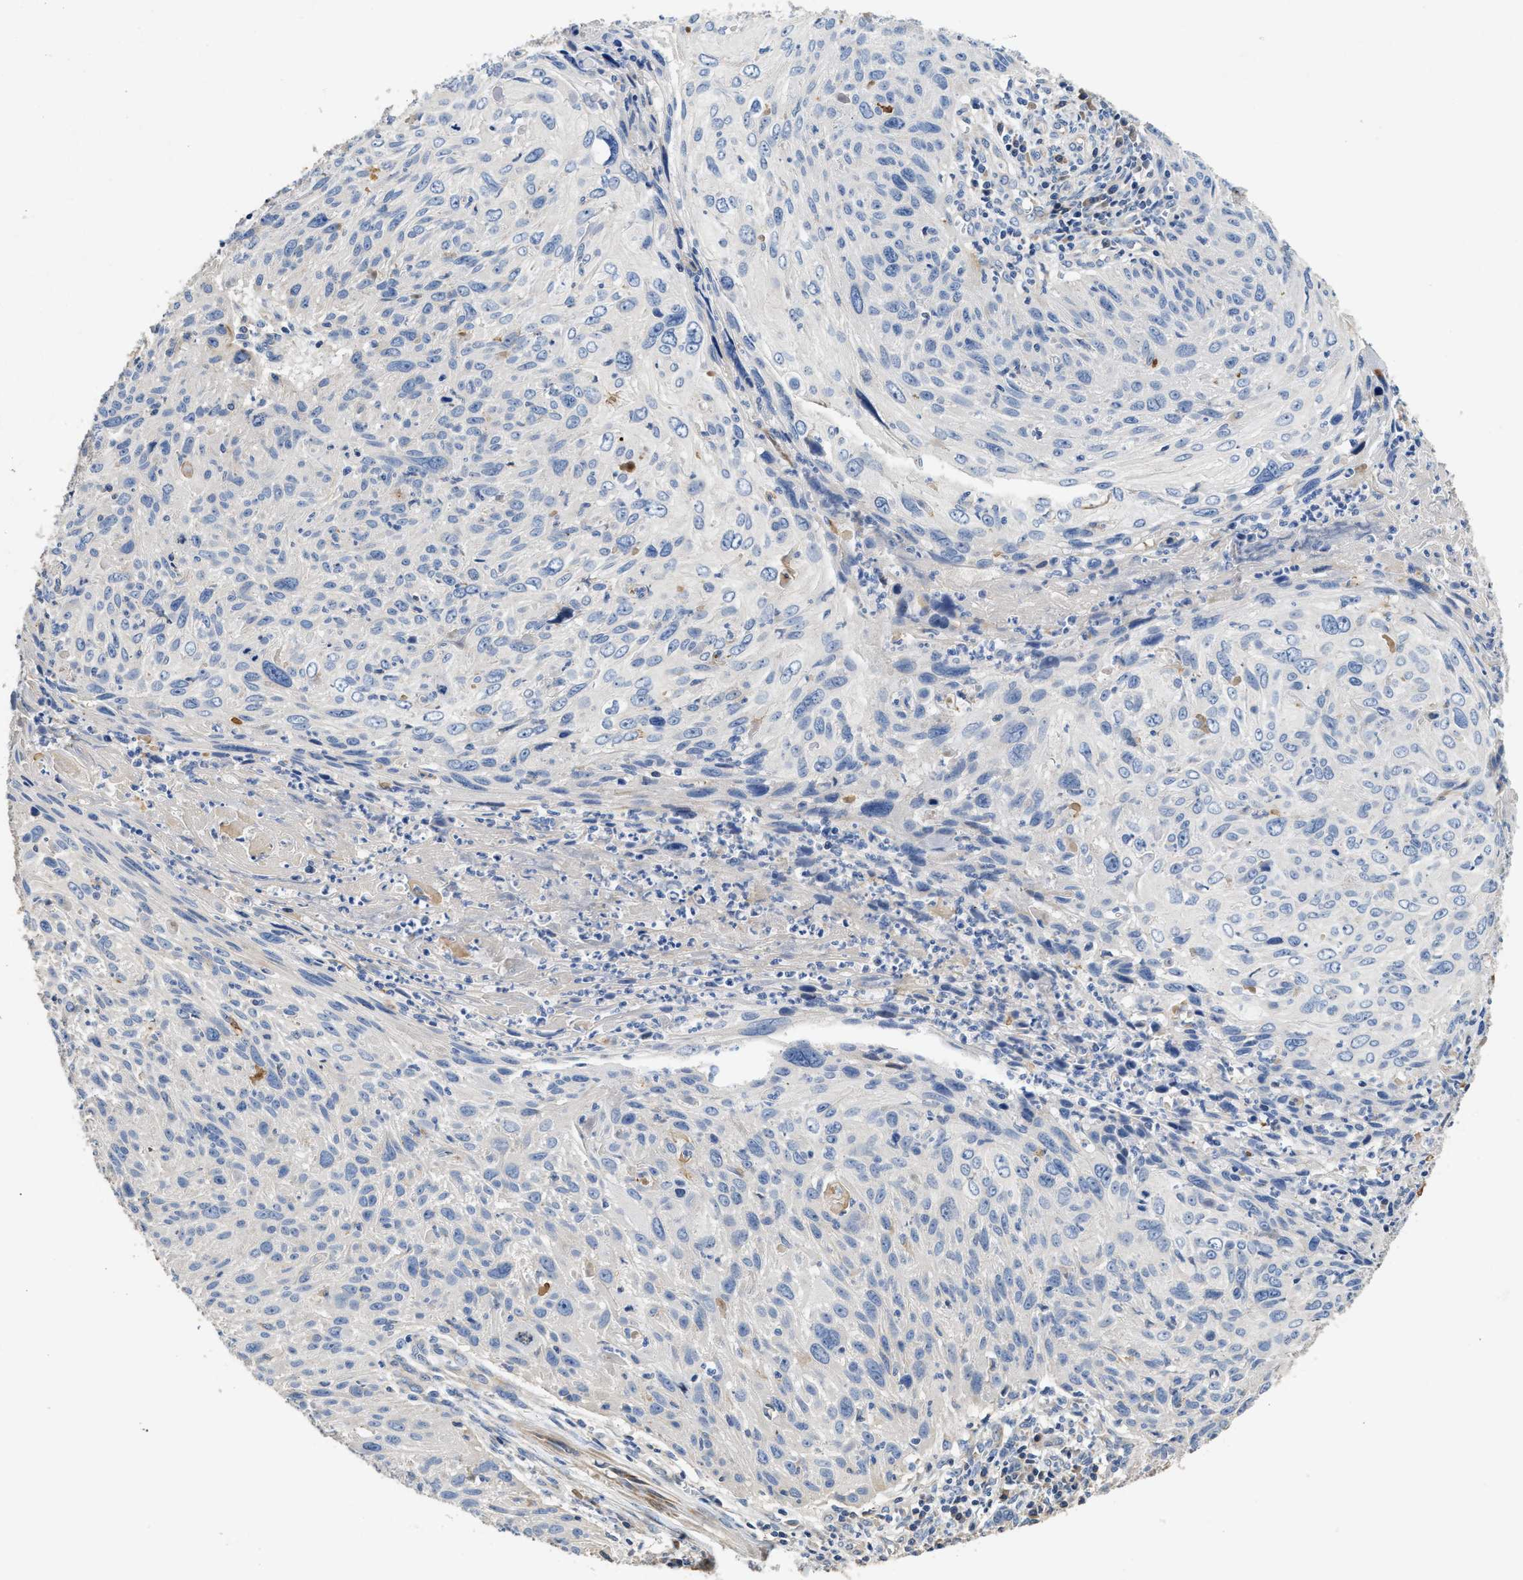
{"staining": {"intensity": "negative", "quantity": "none", "location": "none"}, "tissue": "cervical cancer", "cell_type": "Tumor cells", "image_type": "cancer", "snomed": [{"axis": "morphology", "description": "Squamous cell carcinoma, NOS"}, {"axis": "topography", "description": "Cervix"}], "caption": "High power microscopy micrograph of an IHC image of squamous cell carcinoma (cervical), revealing no significant expression in tumor cells. (Stains: DAB (3,3'-diaminobenzidine) IHC with hematoxylin counter stain, Microscopy: brightfield microscopy at high magnification).", "gene": "IL17RC", "patient": {"sex": "female", "age": 51}}